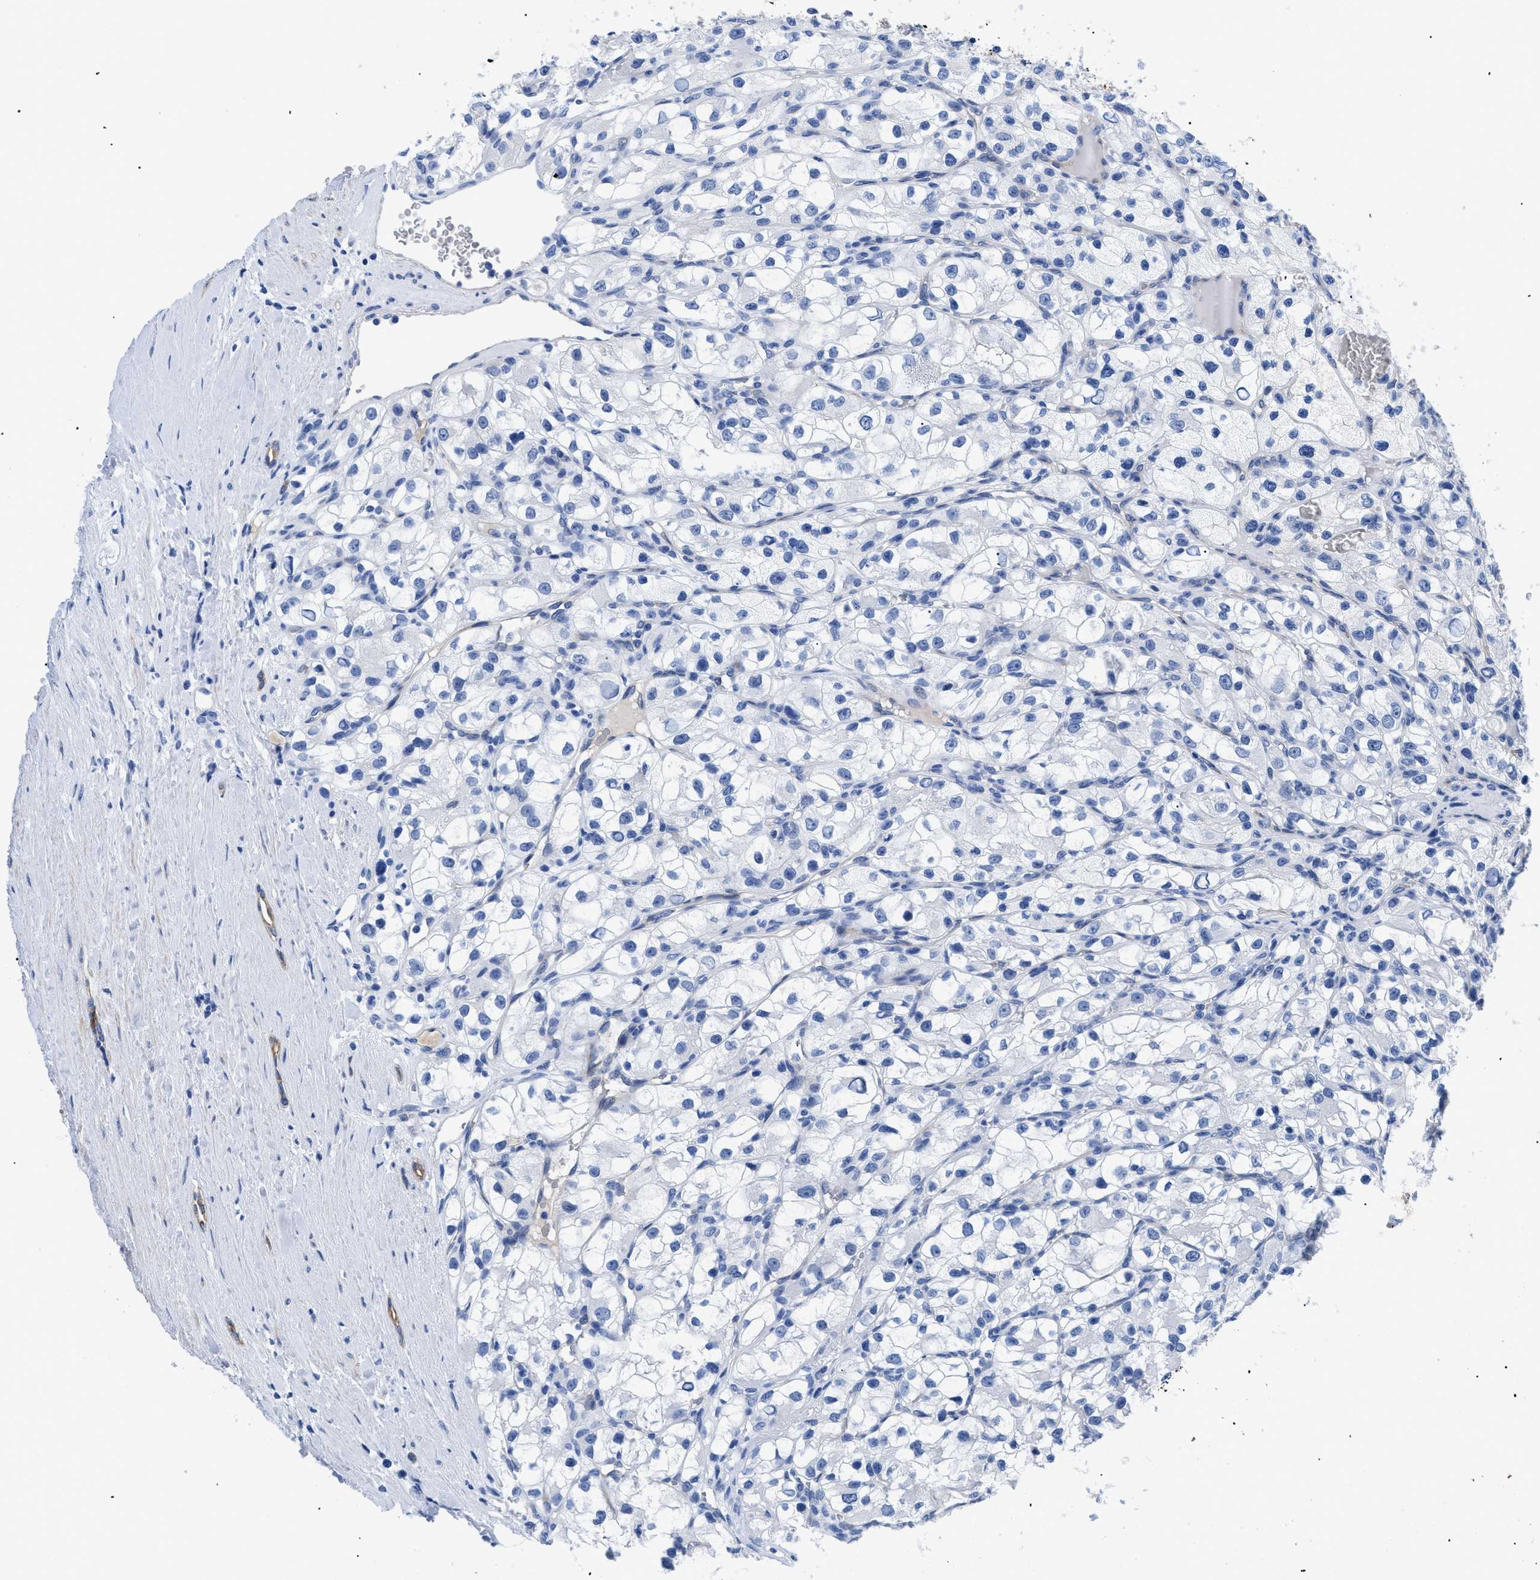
{"staining": {"intensity": "negative", "quantity": "none", "location": "none"}, "tissue": "renal cancer", "cell_type": "Tumor cells", "image_type": "cancer", "snomed": [{"axis": "morphology", "description": "Adenocarcinoma, NOS"}, {"axis": "topography", "description": "Kidney"}], "caption": "Photomicrograph shows no significant protein expression in tumor cells of adenocarcinoma (renal).", "gene": "TMEM68", "patient": {"sex": "female", "age": 57}}